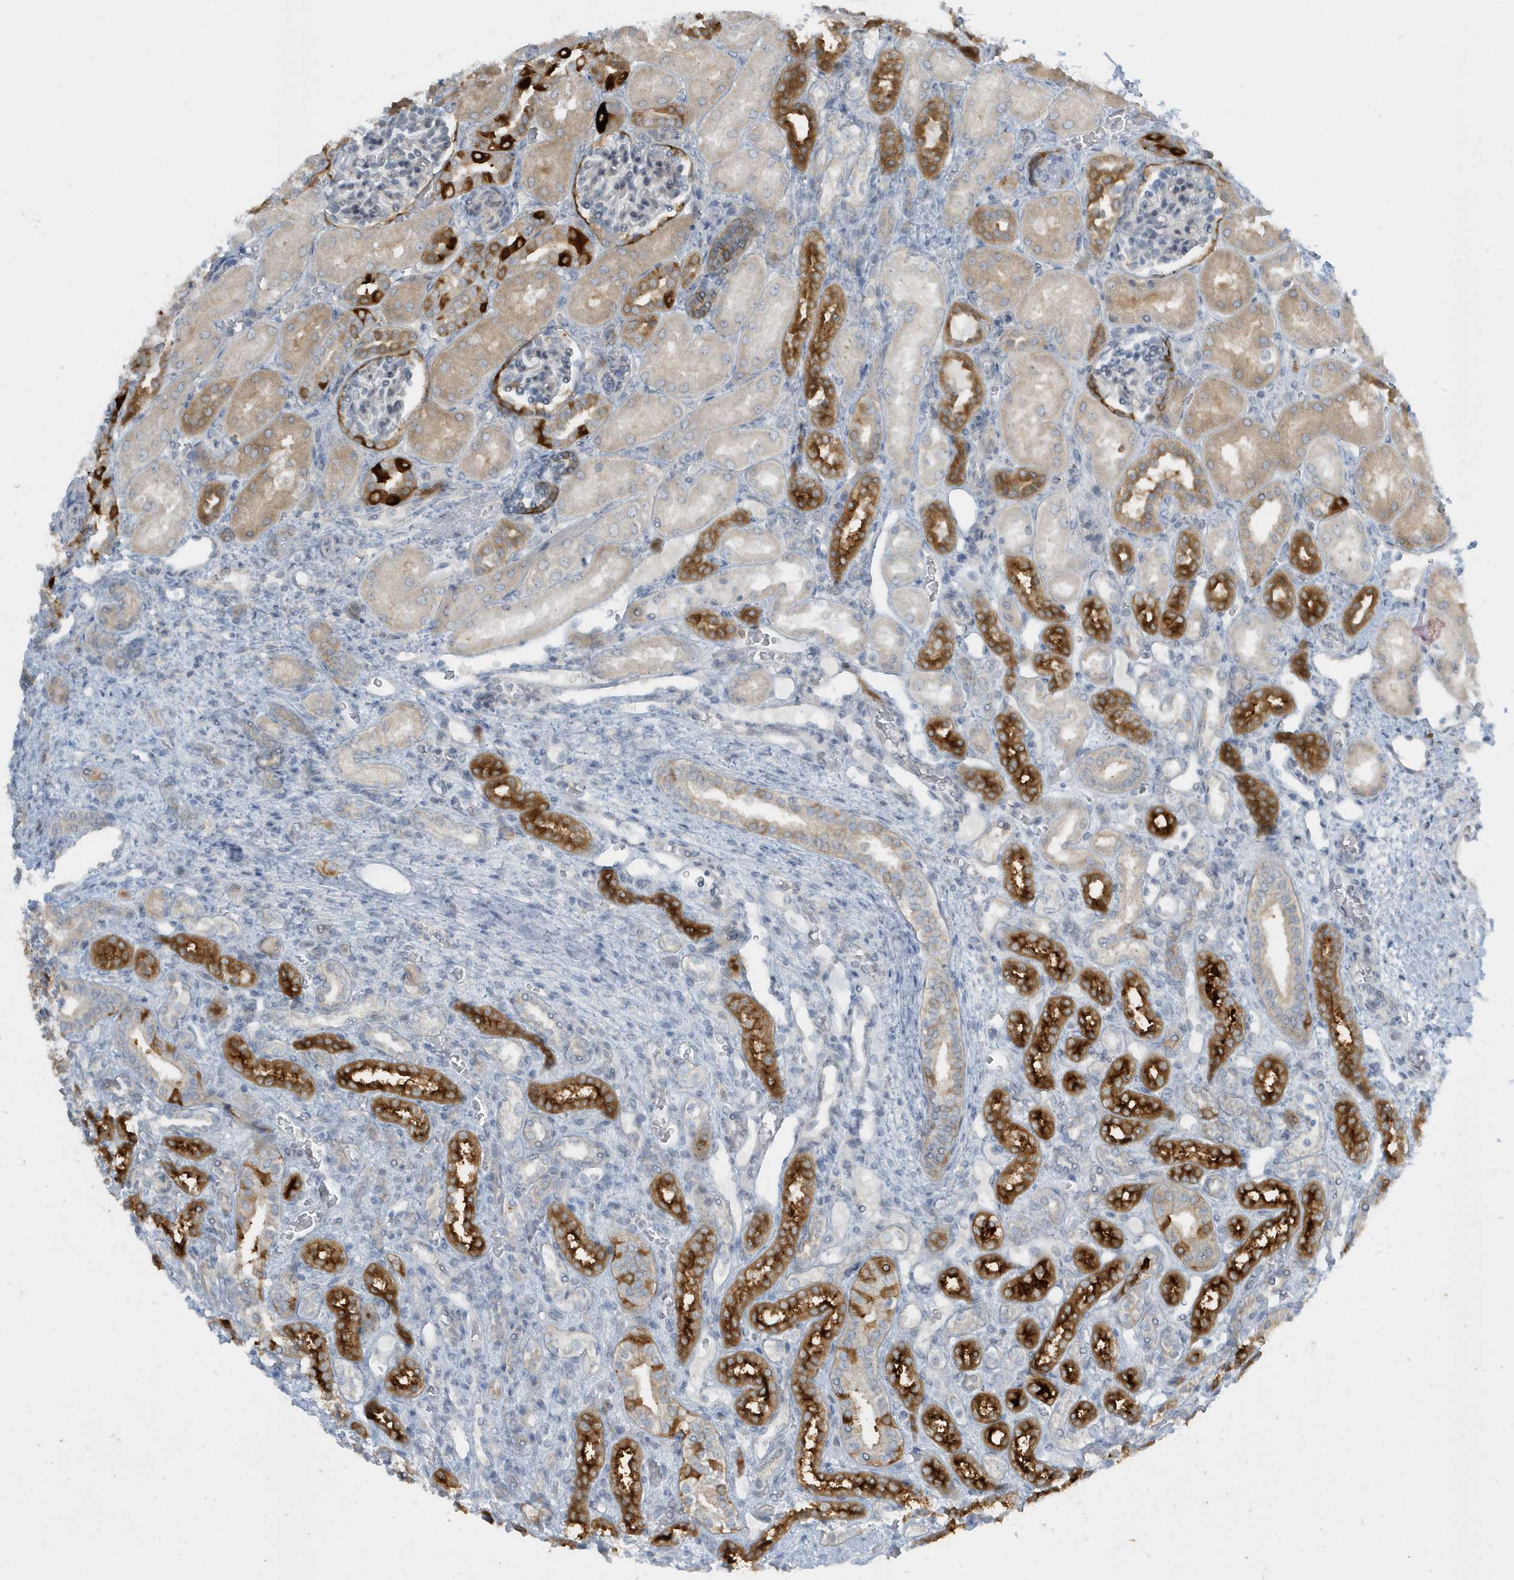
{"staining": {"intensity": "negative", "quantity": "none", "location": "none"}, "tissue": "kidney", "cell_type": "Cells in glomeruli", "image_type": "normal", "snomed": [{"axis": "morphology", "description": "Normal tissue, NOS"}, {"axis": "morphology", "description": "Neoplasm, malignant, NOS"}, {"axis": "topography", "description": "Kidney"}], "caption": "Protein analysis of normal kidney reveals no significant positivity in cells in glomeruli. Nuclei are stained in blue.", "gene": "SCN3A", "patient": {"sex": "female", "age": 1}}